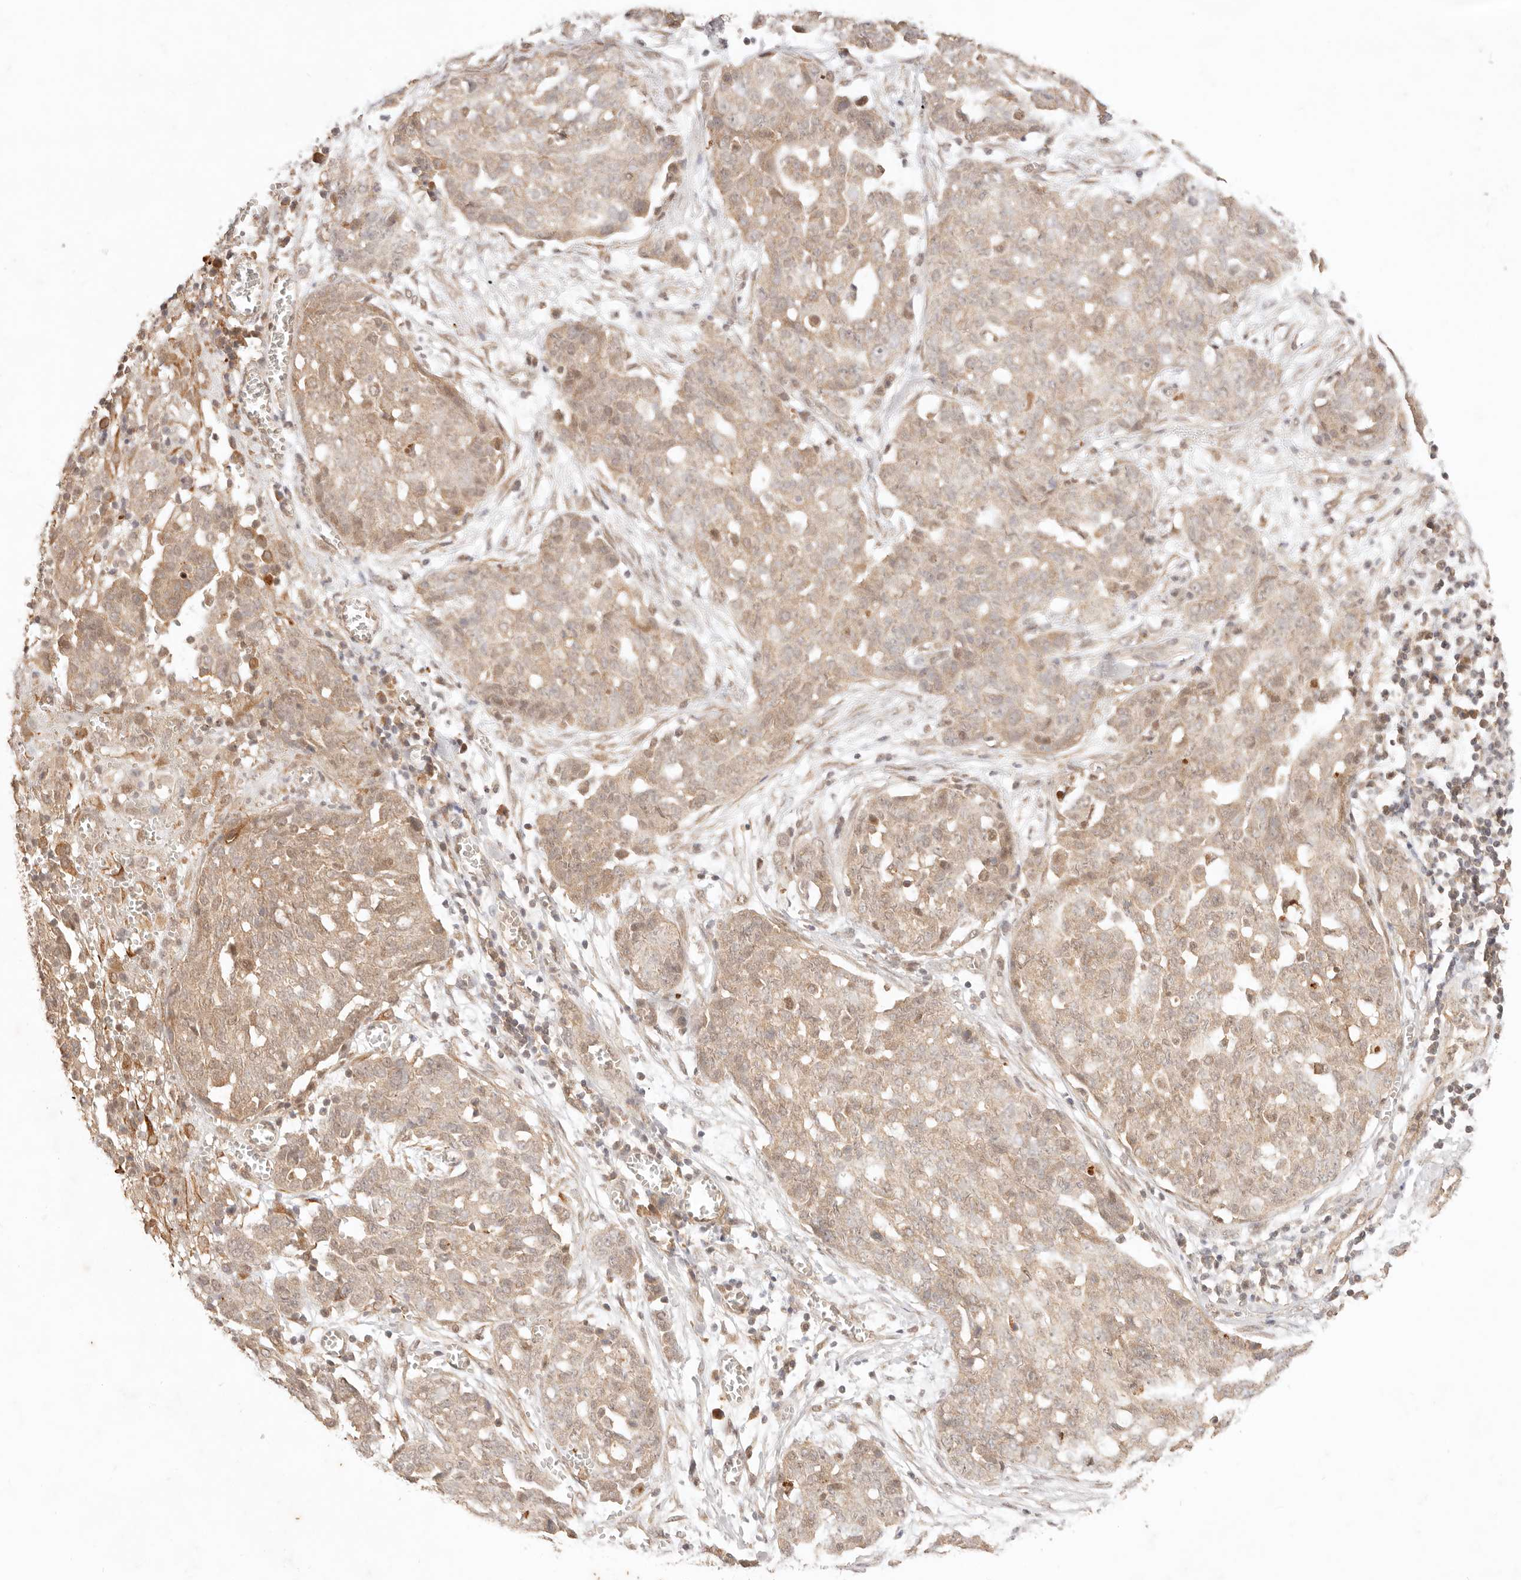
{"staining": {"intensity": "weak", "quantity": ">75%", "location": "cytoplasmic/membranous"}, "tissue": "ovarian cancer", "cell_type": "Tumor cells", "image_type": "cancer", "snomed": [{"axis": "morphology", "description": "Cystadenocarcinoma, serous, NOS"}, {"axis": "topography", "description": "Soft tissue"}, {"axis": "topography", "description": "Ovary"}], "caption": "Ovarian cancer (serous cystadenocarcinoma) was stained to show a protein in brown. There is low levels of weak cytoplasmic/membranous staining in about >75% of tumor cells. Ihc stains the protein in brown and the nuclei are stained blue.", "gene": "TRIM11", "patient": {"sex": "female", "age": 57}}